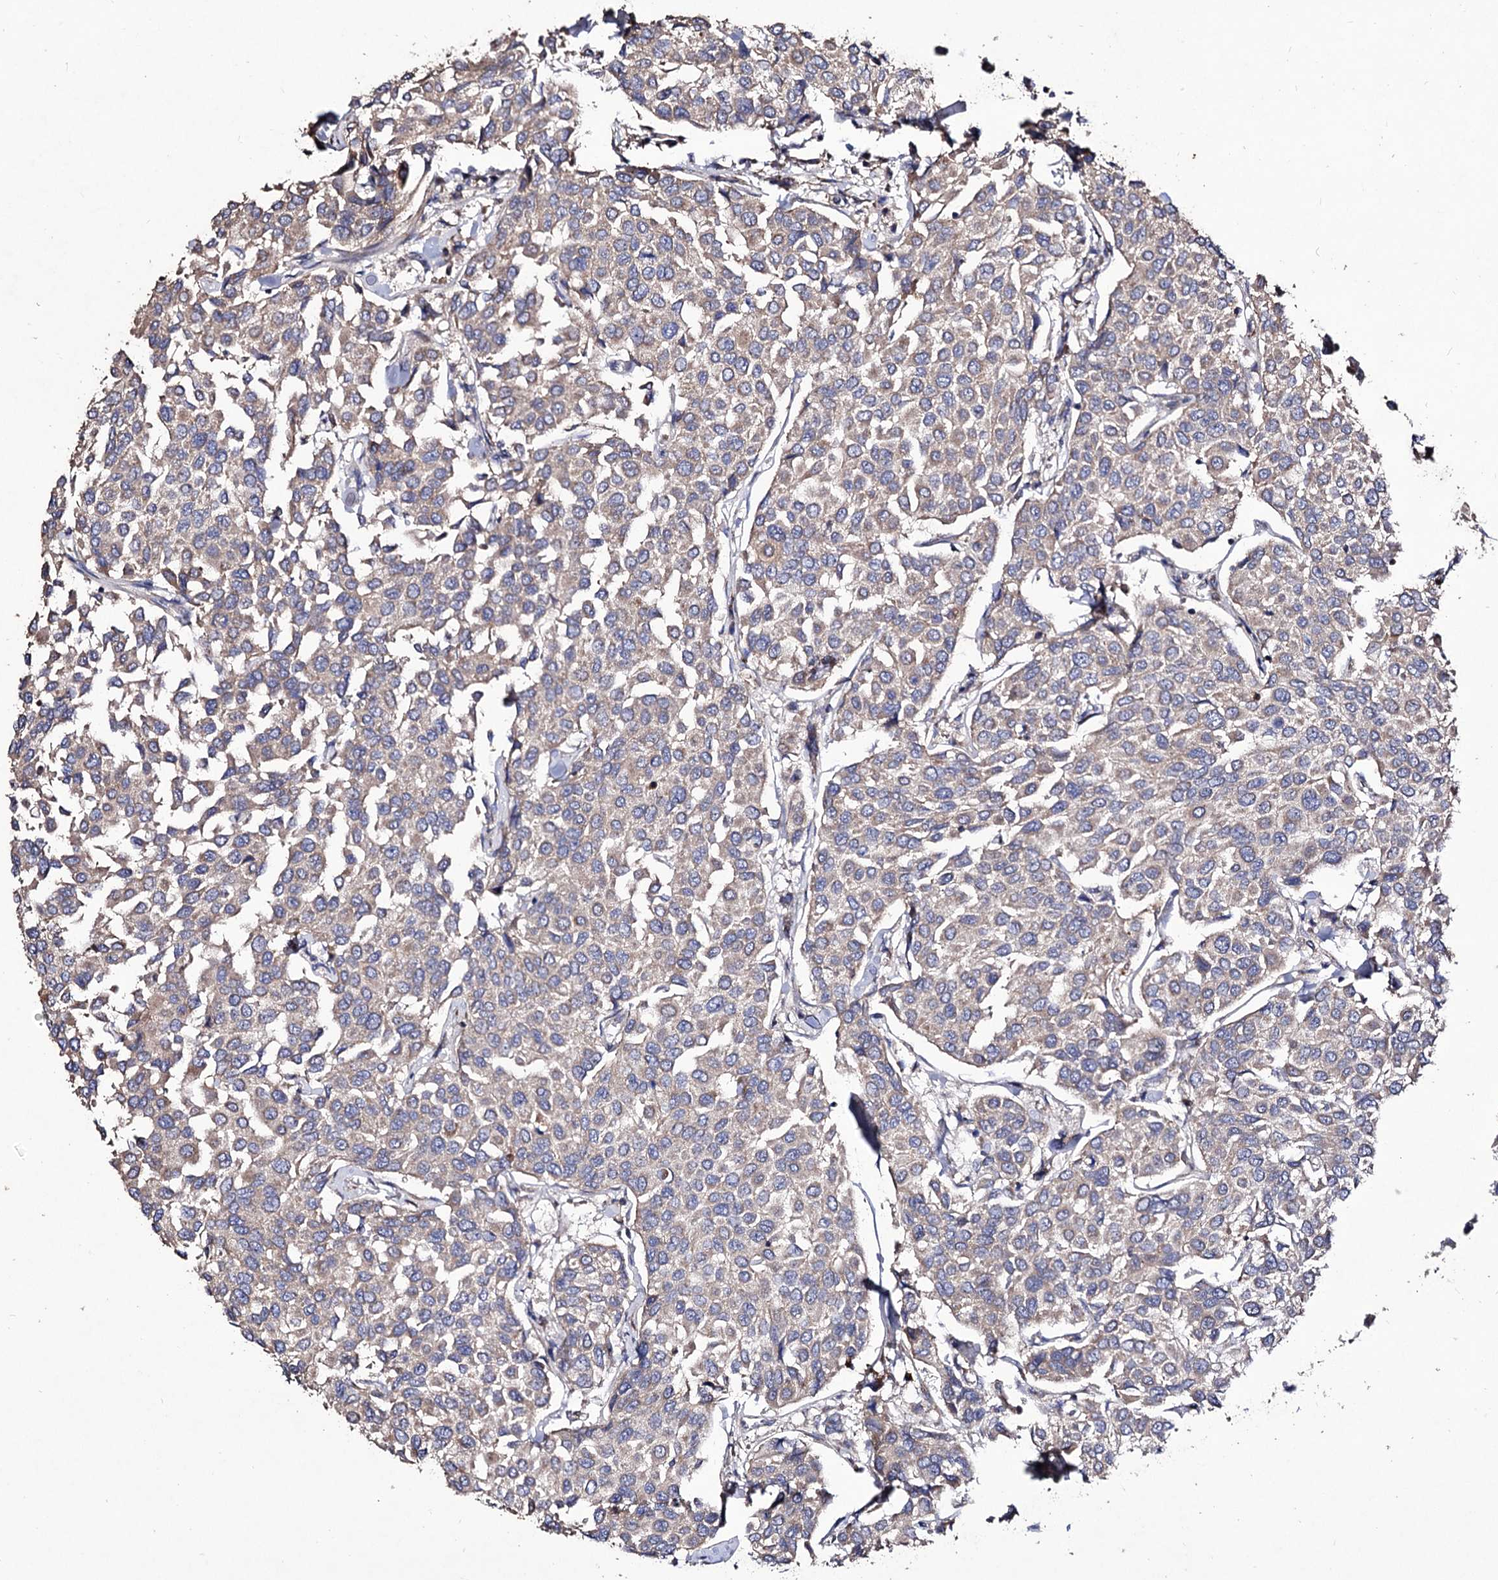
{"staining": {"intensity": "weak", "quantity": "<25%", "location": "cytoplasmic/membranous"}, "tissue": "breast cancer", "cell_type": "Tumor cells", "image_type": "cancer", "snomed": [{"axis": "morphology", "description": "Duct carcinoma"}, {"axis": "topography", "description": "Breast"}], "caption": "A high-resolution image shows immunohistochemistry staining of breast cancer, which reveals no significant staining in tumor cells. The staining is performed using DAB (3,3'-diaminobenzidine) brown chromogen with nuclei counter-stained in using hematoxylin.", "gene": "MYO1H", "patient": {"sex": "female", "age": 55}}